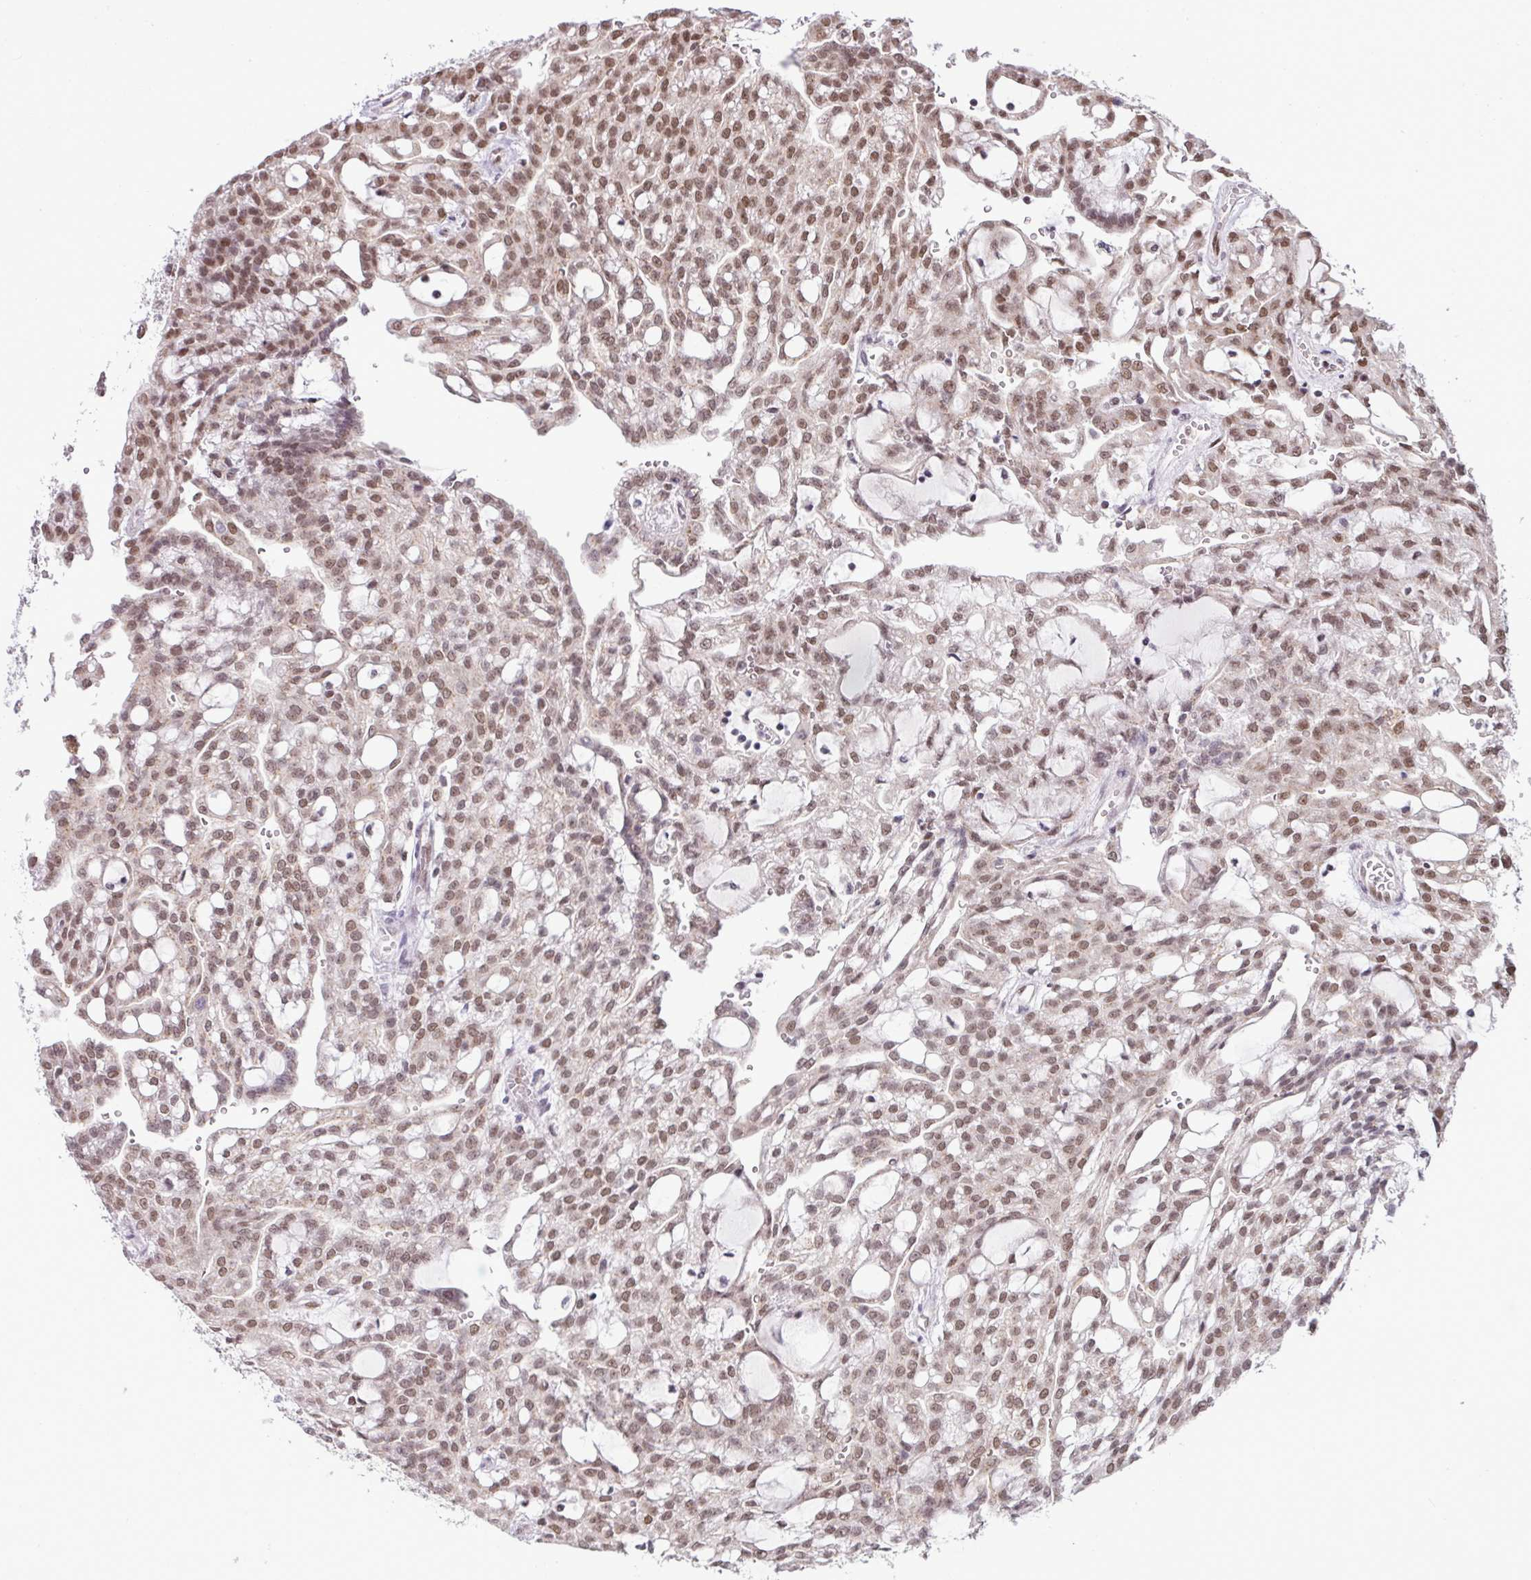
{"staining": {"intensity": "moderate", "quantity": ">75%", "location": "nuclear"}, "tissue": "renal cancer", "cell_type": "Tumor cells", "image_type": "cancer", "snomed": [{"axis": "morphology", "description": "Adenocarcinoma, NOS"}, {"axis": "topography", "description": "Kidney"}], "caption": "Tumor cells show medium levels of moderate nuclear expression in about >75% of cells in human renal cancer (adenocarcinoma). (IHC, brightfield microscopy, high magnification).", "gene": "PGAP4", "patient": {"sex": "male", "age": 63}}